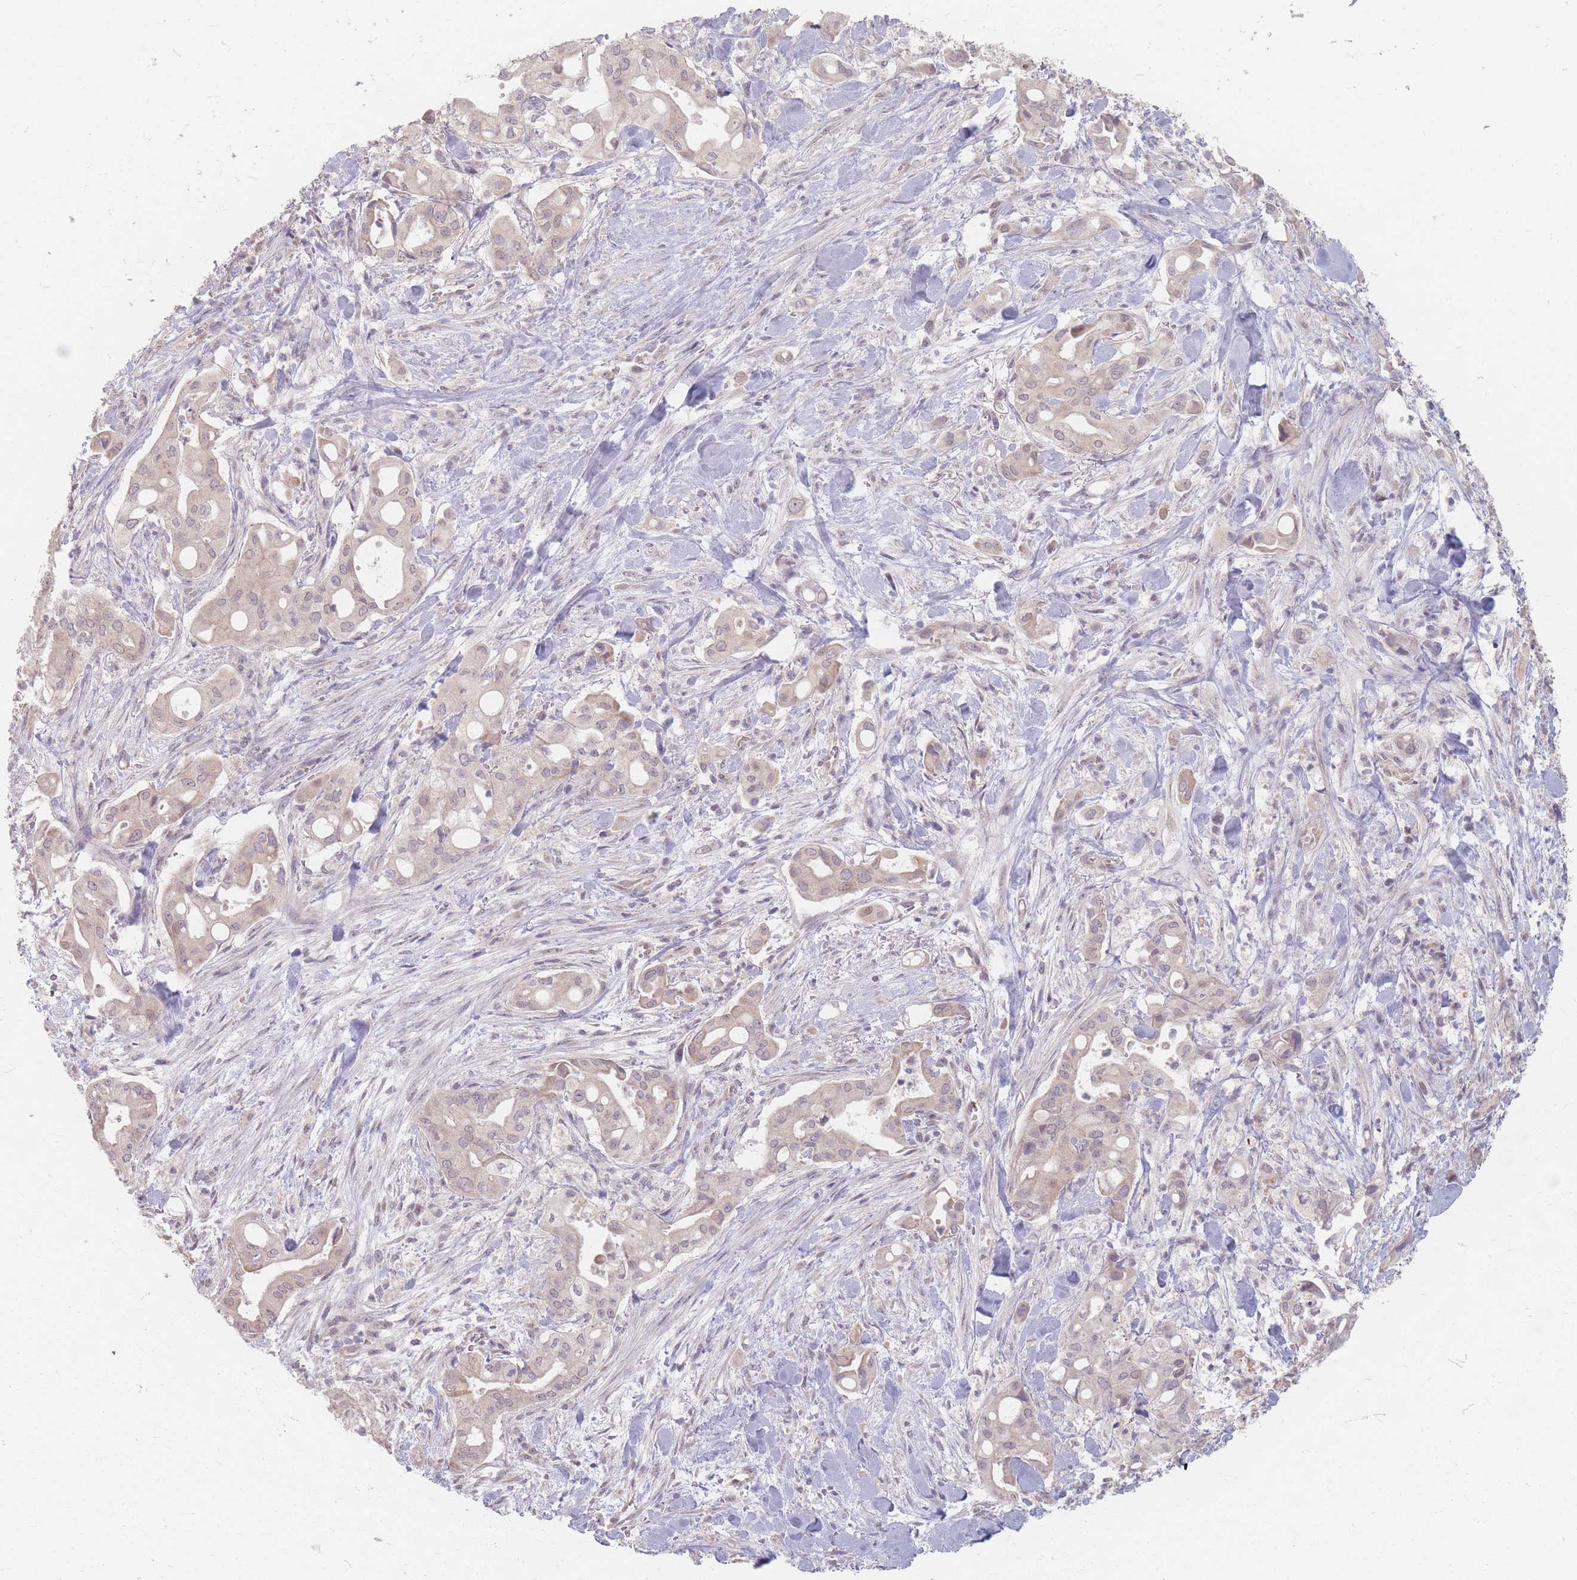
{"staining": {"intensity": "weak", "quantity": "25%-75%", "location": "cytoplasmic/membranous,nuclear"}, "tissue": "liver cancer", "cell_type": "Tumor cells", "image_type": "cancer", "snomed": [{"axis": "morphology", "description": "Cholangiocarcinoma"}, {"axis": "topography", "description": "Liver"}], "caption": "Liver cancer stained with a protein marker demonstrates weak staining in tumor cells.", "gene": "GABRA6", "patient": {"sex": "female", "age": 68}}